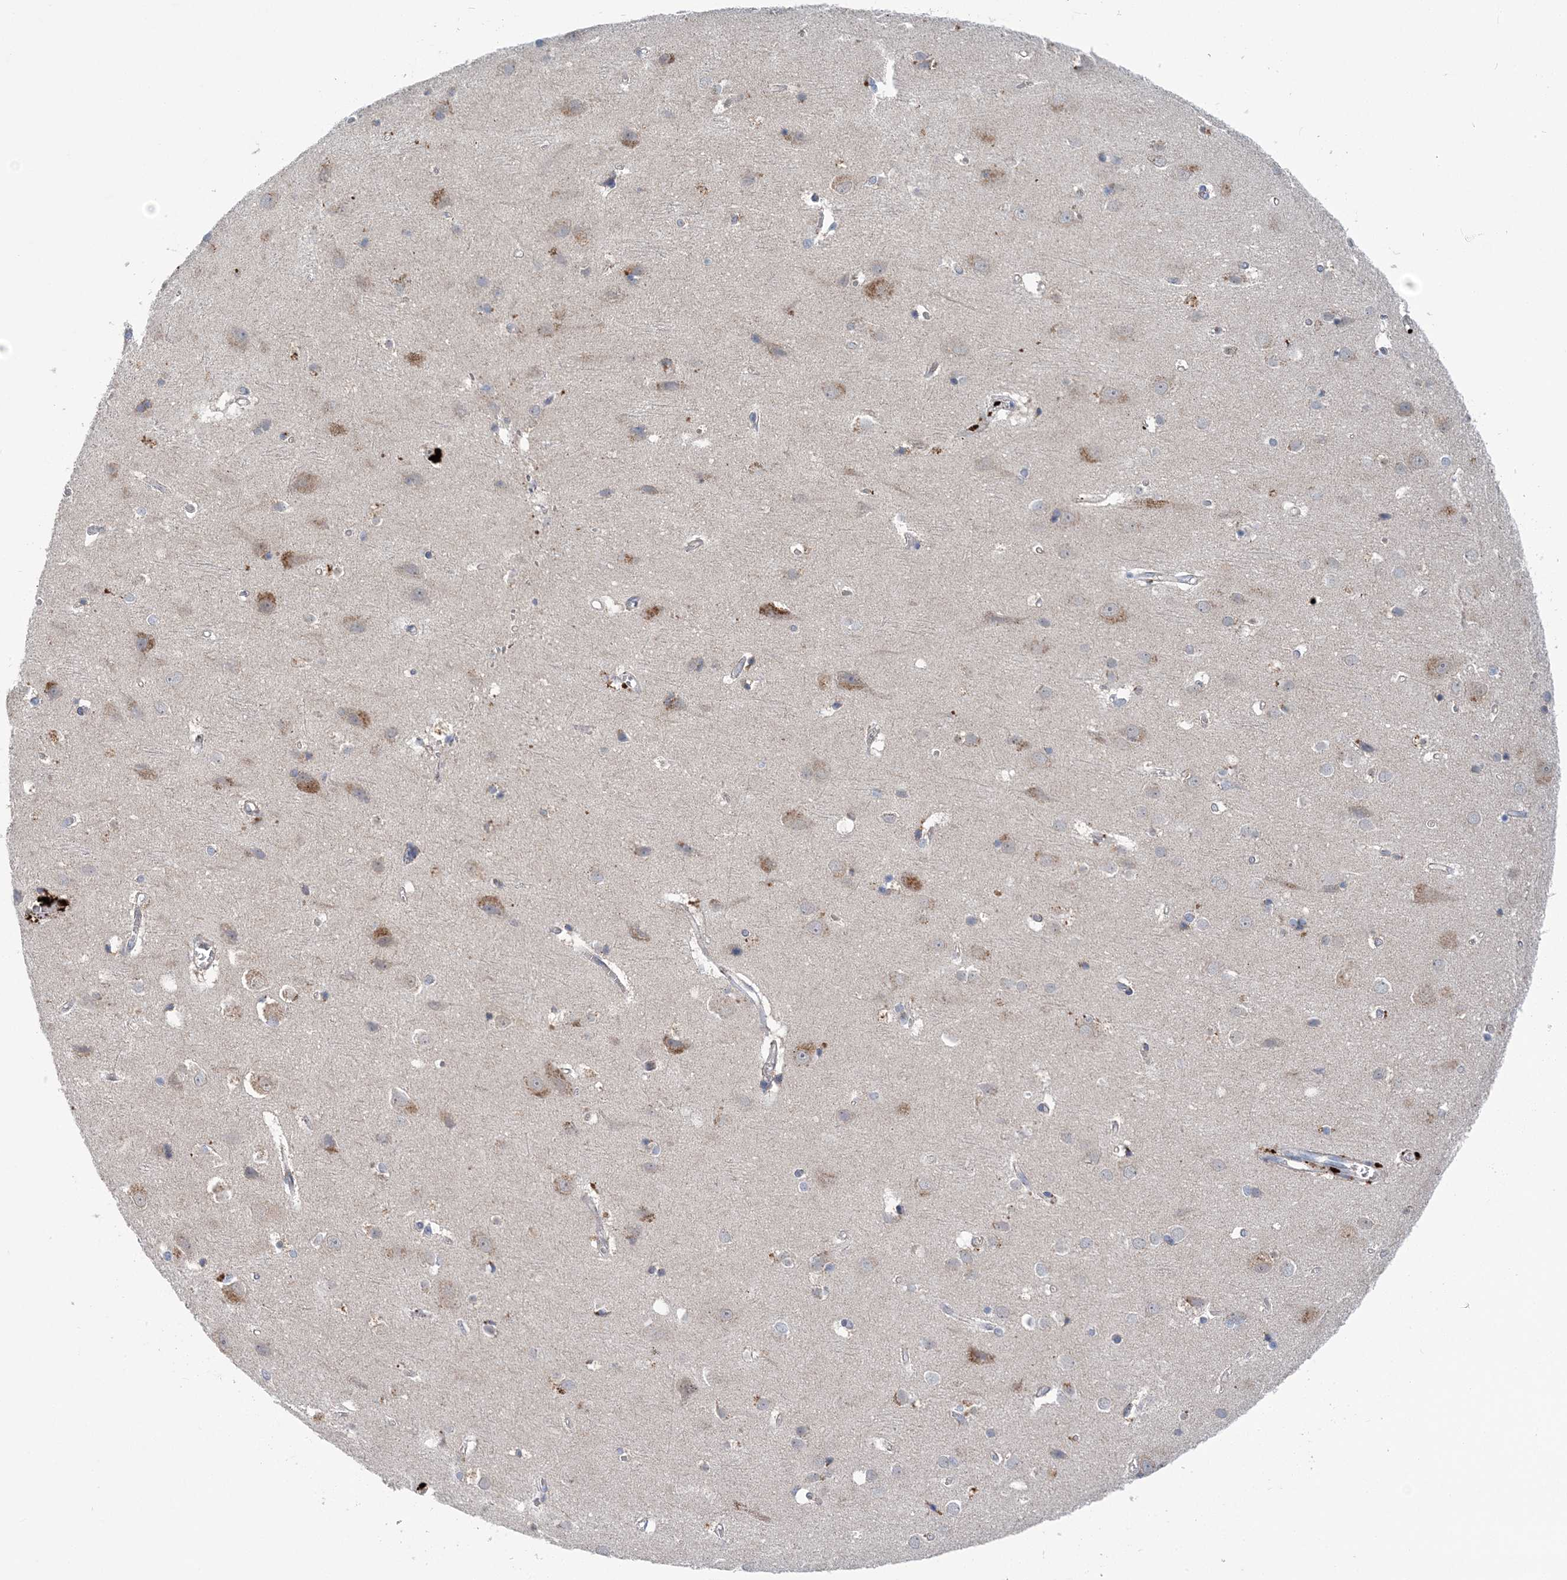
{"staining": {"intensity": "negative", "quantity": "none", "location": "none"}, "tissue": "cerebral cortex", "cell_type": "Endothelial cells", "image_type": "normal", "snomed": [{"axis": "morphology", "description": "Normal tissue, NOS"}, {"axis": "topography", "description": "Cerebral cortex"}], "caption": "DAB (3,3'-diaminobenzidine) immunohistochemical staining of unremarkable human cerebral cortex demonstrates no significant positivity in endothelial cells.", "gene": "COPE", "patient": {"sex": "male", "age": 54}}